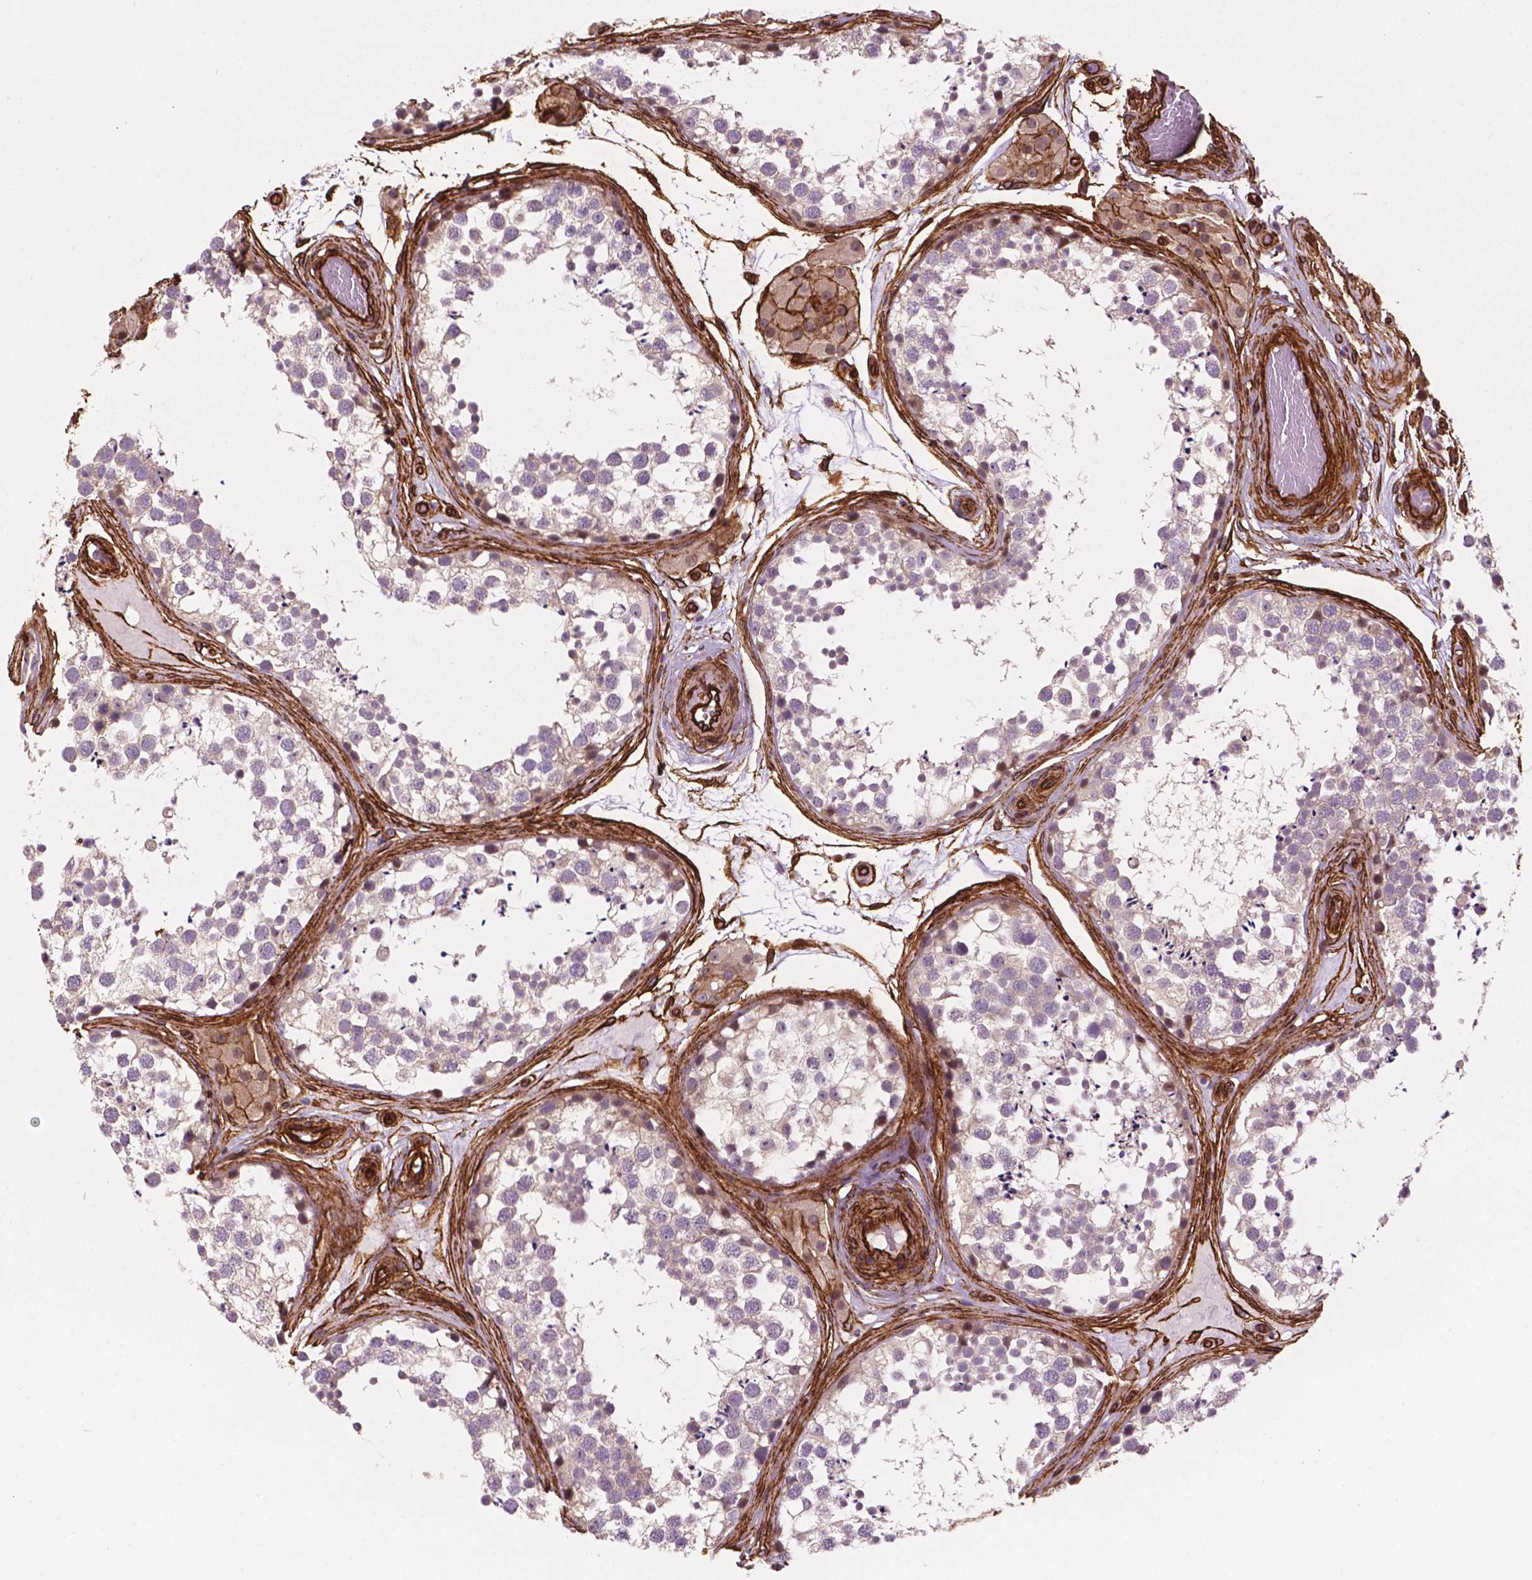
{"staining": {"intensity": "negative", "quantity": "none", "location": "none"}, "tissue": "testis", "cell_type": "Cells in seminiferous ducts", "image_type": "normal", "snomed": [{"axis": "morphology", "description": "Normal tissue, NOS"}, {"axis": "morphology", "description": "Seminoma, NOS"}, {"axis": "topography", "description": "Testis"}], "caption": "DAB immunohistochemical staining of benign human testis shows no significant staining in cells in seminiferous ducts.", "gene": "EGFL8", "patient": {"sex": "male", "age": 65}}